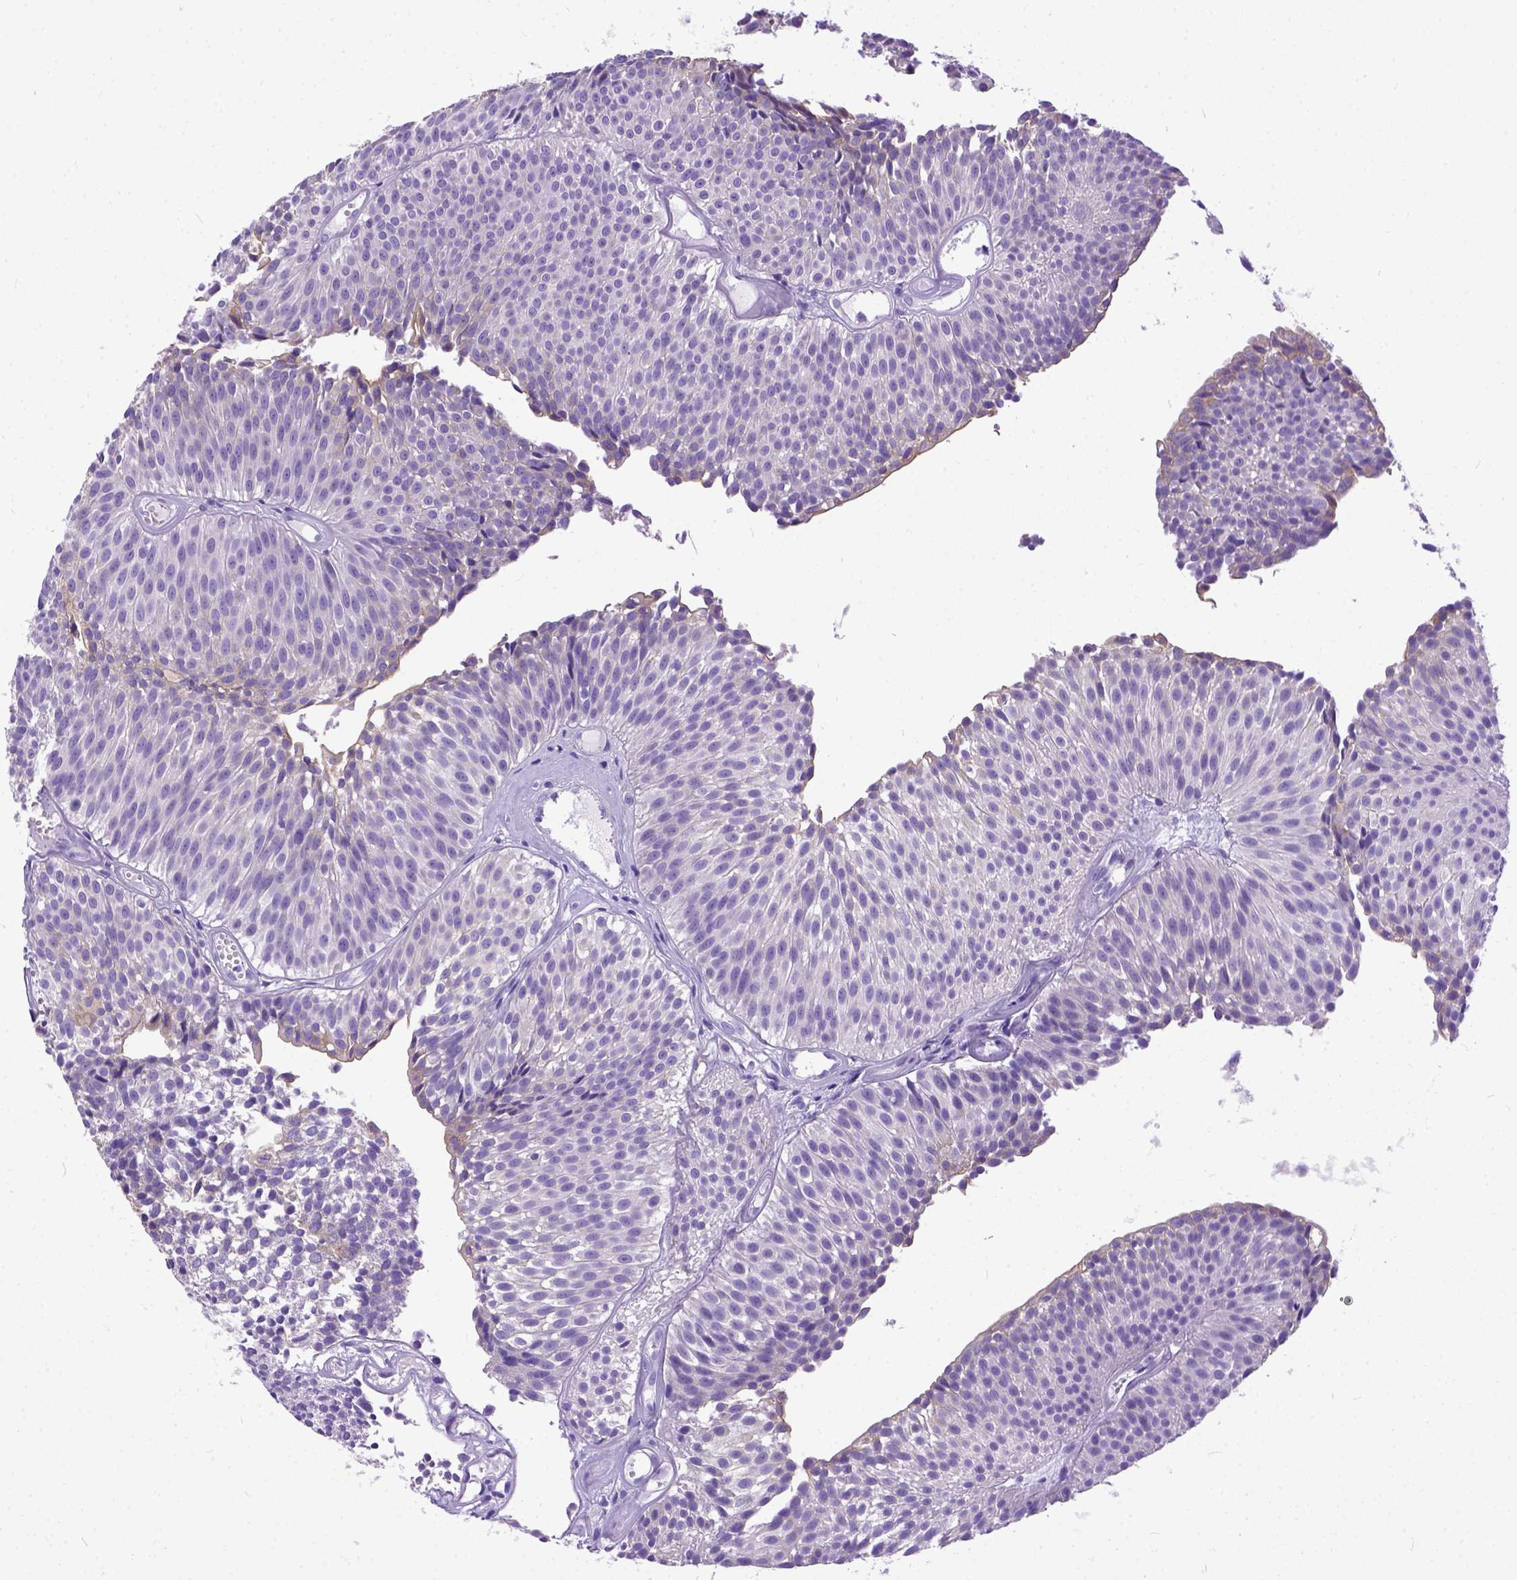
{"staining": {"intensity": "negative", "quantity": "none", "location": "none"}, "tissue": "urothelial cancer", "cell_type": "Tumor cells", "image_type": "cancer", "snomed": [{"axis": "morphology", "description": "Urothelial carcinoma, Low grade"}, {"axis": "topography", "description": "Urinary bladder"}], "caption": "Tumor cells are negative for brown protein staining in urothelial cancer.", "gene": "PPL", "patient": {"sex": "male", "age": 63}}